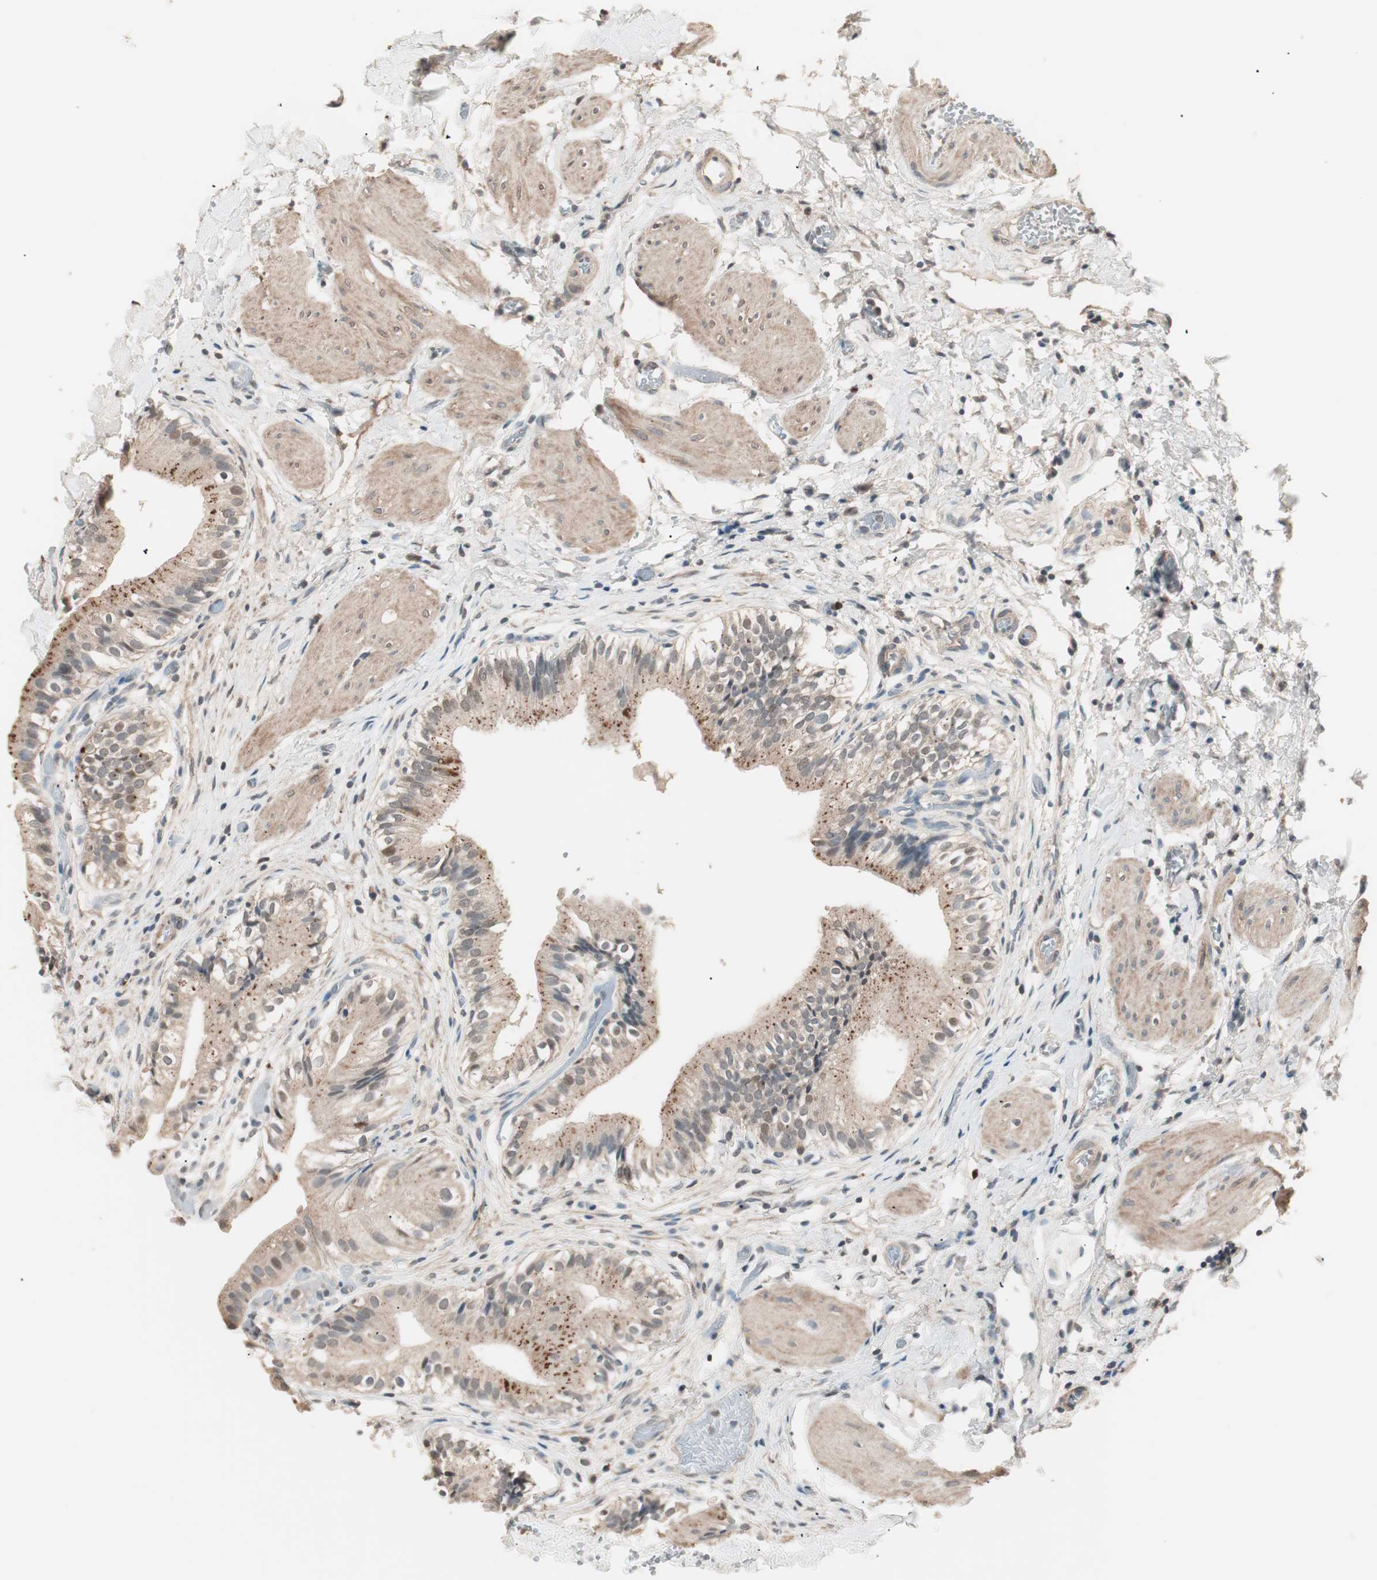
{"staining": {"intensity": "moderate", "quantity": ">75%", "location": "cytoplasmic/membranous,nuclear"}, "tissue": "gallbladder", "cell_type": "Glandular cells", "image_type": "normal", "snomed": [{"axis": "morphology", "description": "Normal tissue, NOS"}, {"axis": "topography", "description": "Gallbladder"}], "caption": "Immunohistochemical staining of unremarkable human gallbladder demonstrates medium levels of moderate cytoplasmic/membranous,nuclear positivity in about >75% of glandular cells.", "gene": "NFRKB", "patient": {"sex": "male", "age": 65}}